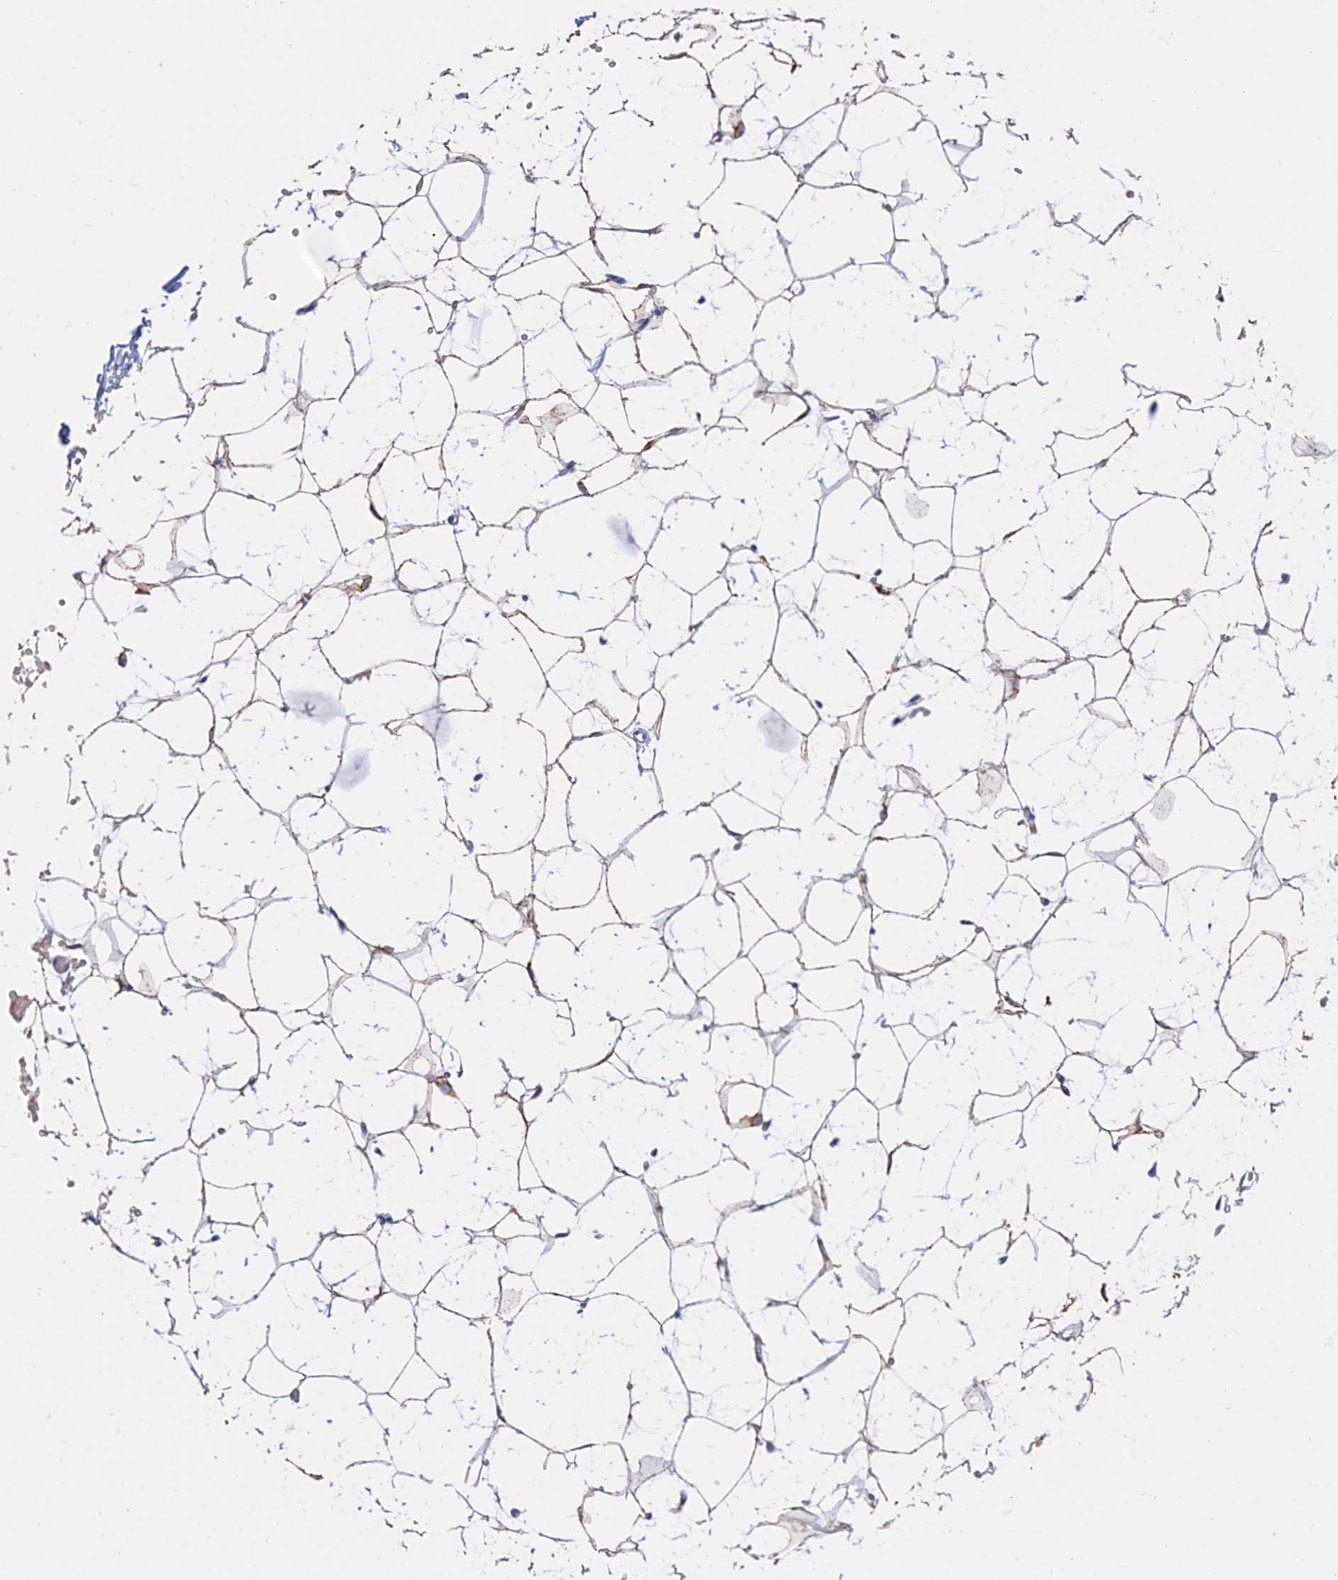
{"staining": {"intensity": "moderate", "quantity": "25%-75%", "location": "cytoplasmic/membranous"}, "tissue": "adipose tissue", "cell_type": "Adipocytes", "image_type": "normal", "snomed": [{"axis": "morphology", "description": "Normal tissue, NOS"}, {"axis": "topography", "description": "Breast"}], "caption": "IHC (DAB (3,3'-diaminobenzidine)) staining of unremarkable adipose tissue reveals moderate cytoplasmic/membranous protein positivity in approximately 25%-75% of adipocytes.", "gene": "MGST1", "patient": {"sex": "female", "age": 23}}